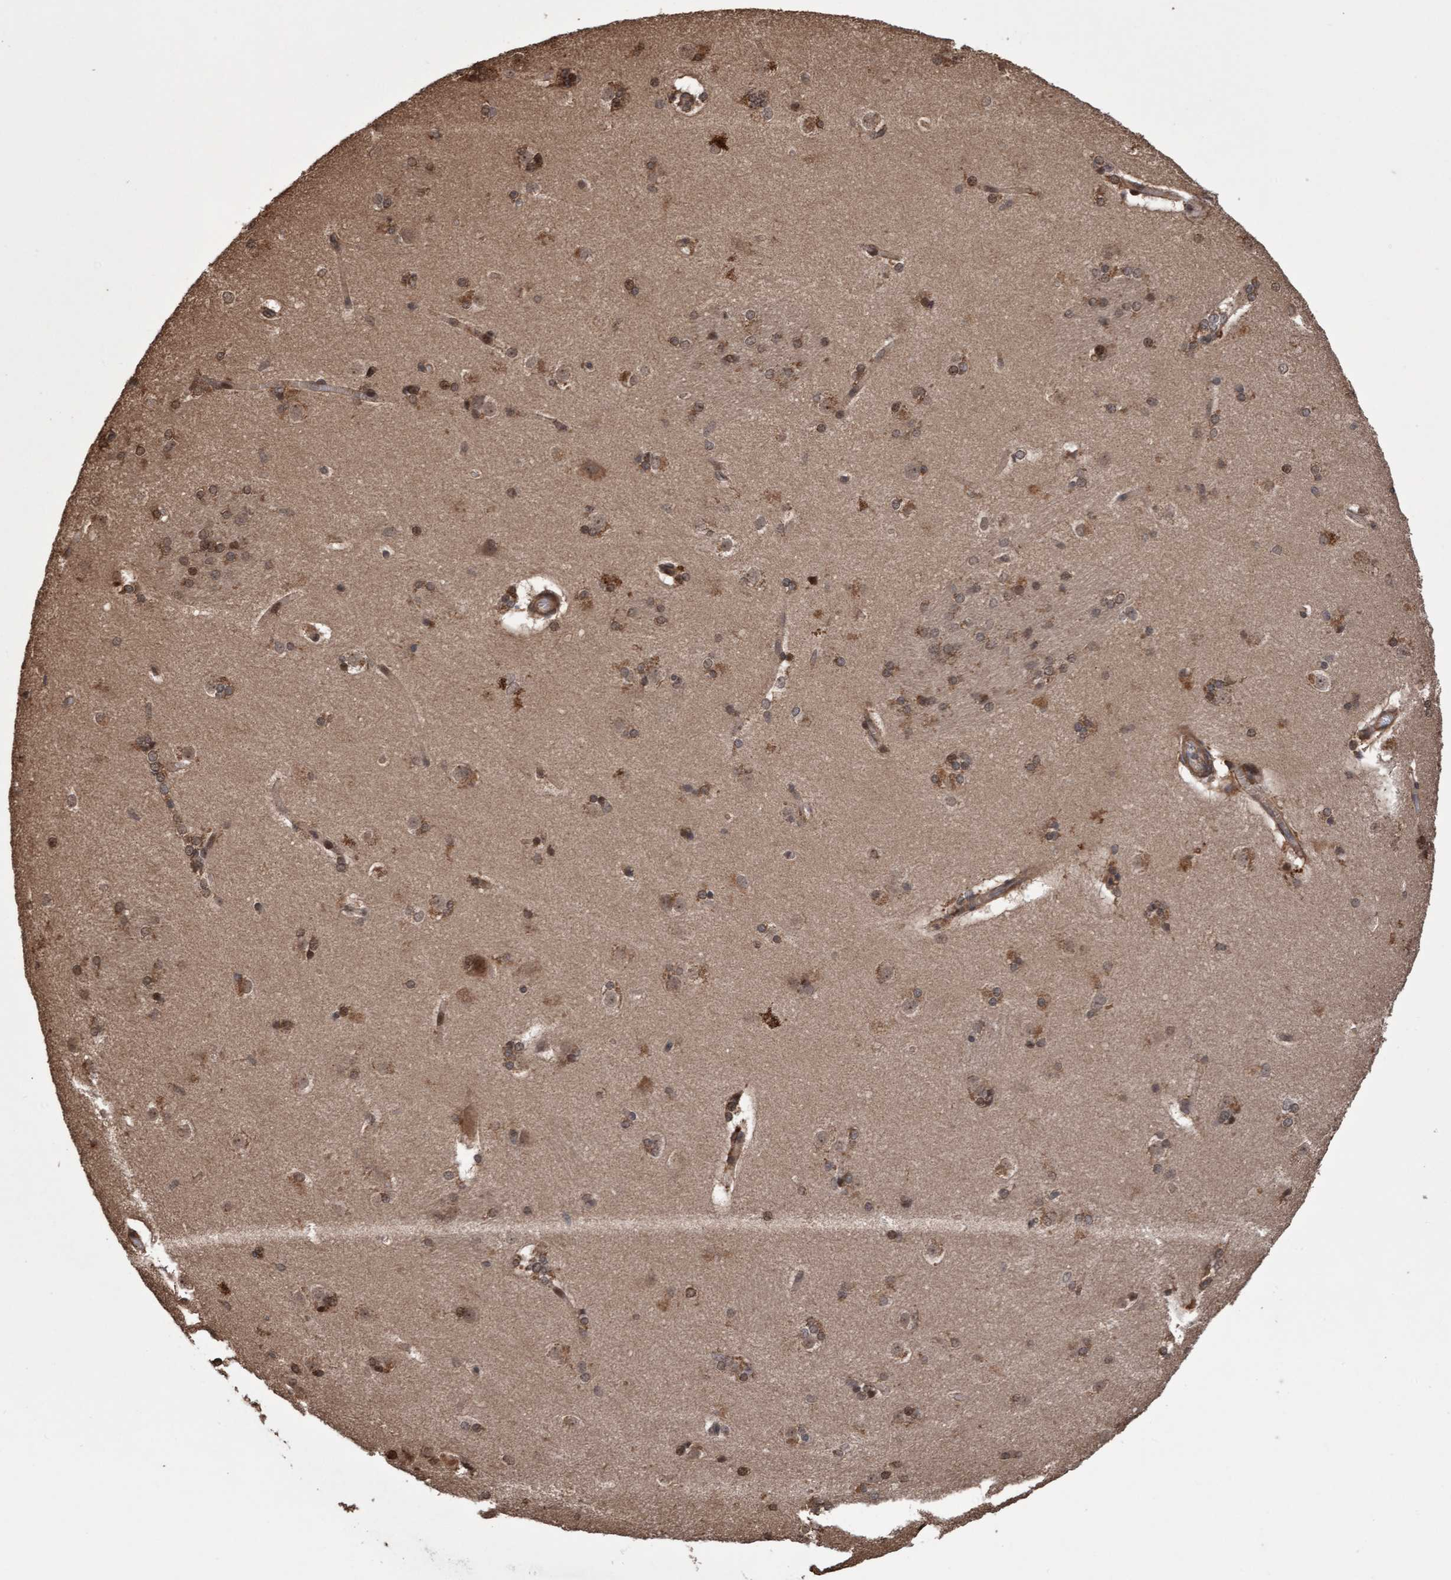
{"staining": {"intensity": "moderate", "quantity": ">75%", "location": "cytoplasmic/membranous,nuclear"}, "tissue": "caudate", "cell_type": "Glial cells", "image_type": "normal", "snomed": [{"axis": "morphology", "description": "Normal tissue, NOS"}, {"axis": "topography", "description": "Lateral ventricle wall"}], "caption": "Benign caudate demonstrates moderate cytoplasmic/membranous,nuclear expression in about >75% of glial cells, visualized by immunohistochemistry.", "gene": "PECR", "patient": {"sex": "female", "age": 19}}